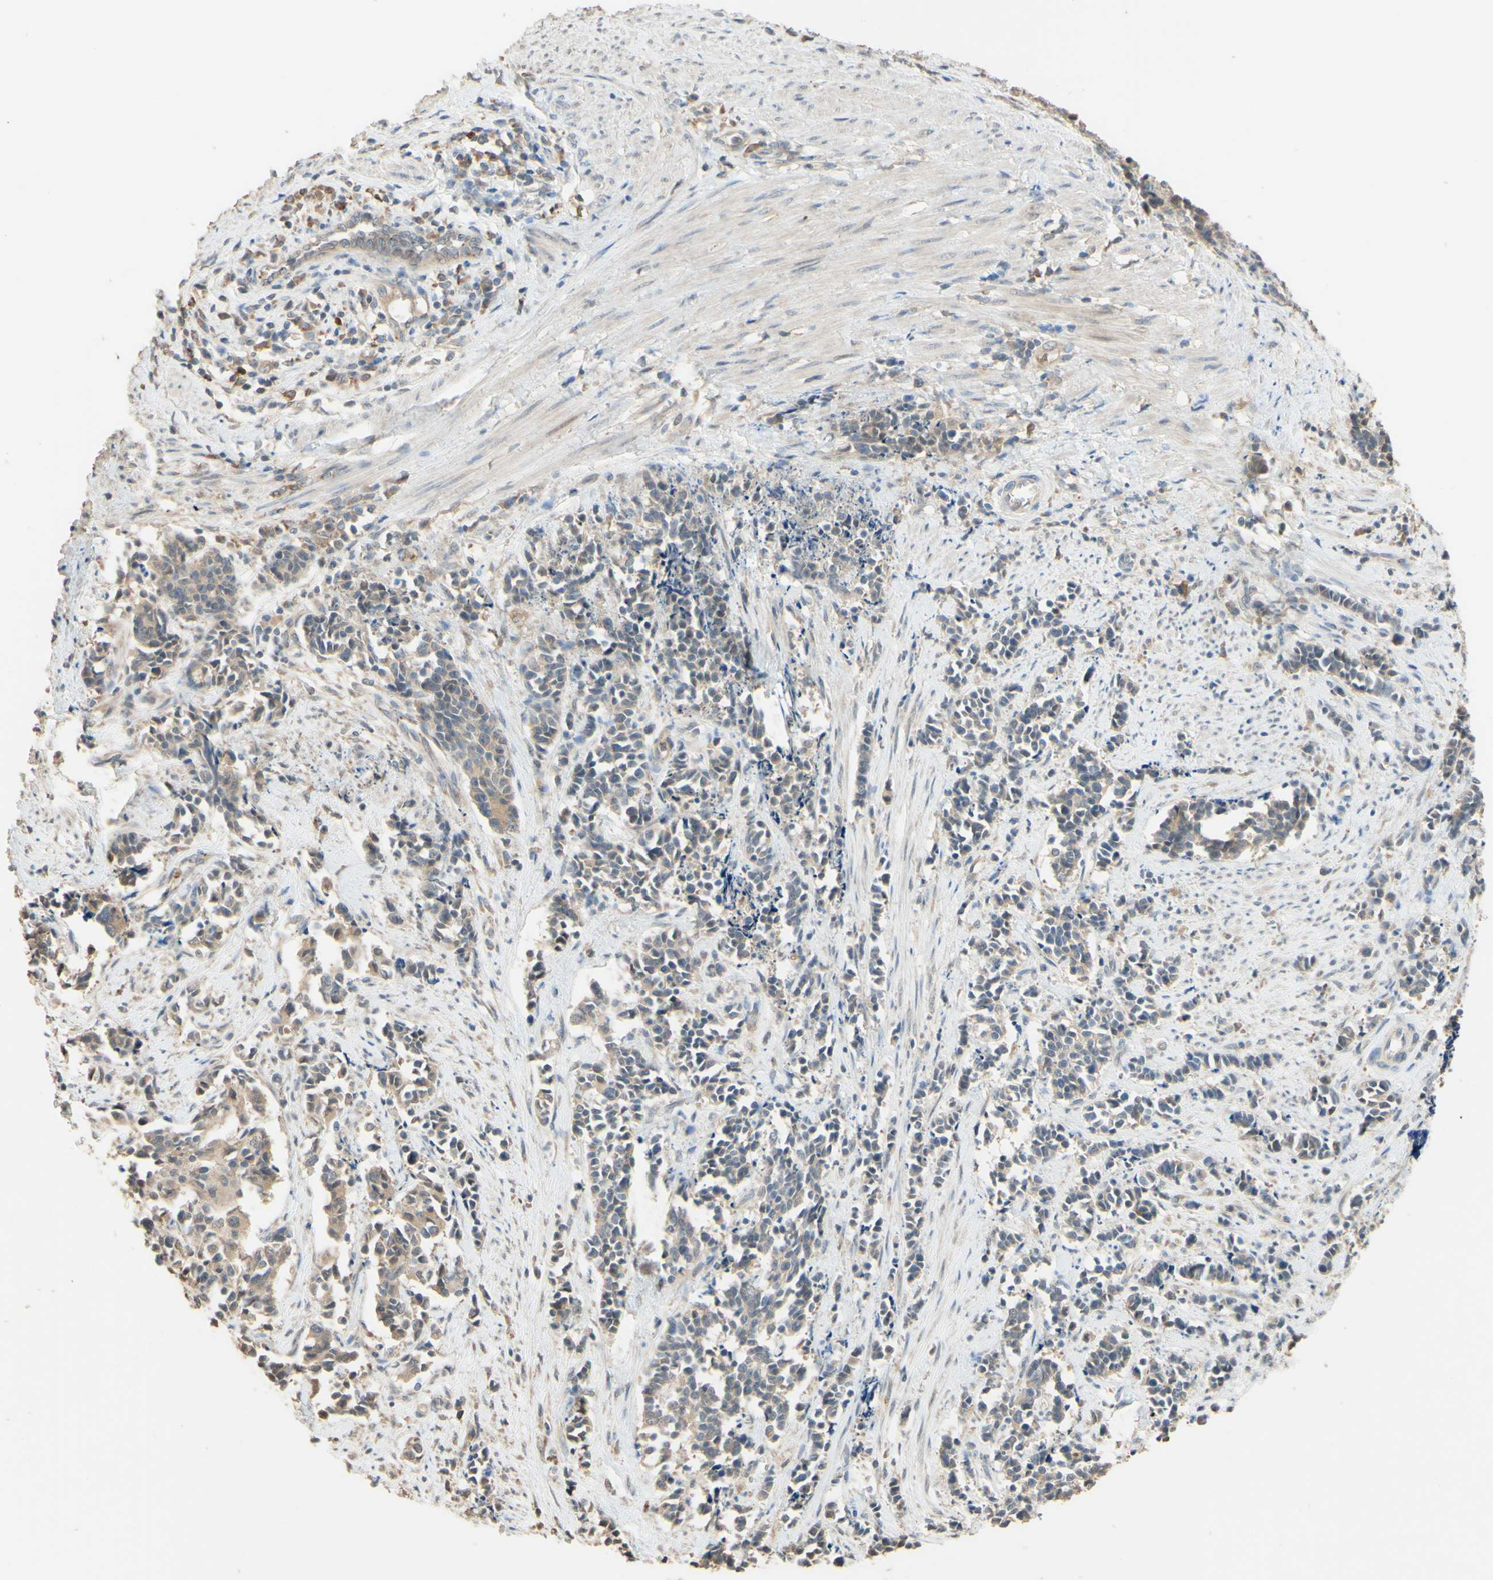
{"staining": {"intensity": "weak", "quantity": ">75%", "location": "cytoplasmic/membranous"}, "tissue": "cervical cancer", "cell_type": "Tumor cells", "image_type": "cancer", "snomed": [{"axis": "morphology", "description": "Normal tissue, NOS"}, {"axis": "morphology", "description": "Squamous cell carcinoma, NOS"}, {"axis": "topography", "description": "Cervix"}], "caption": "Cervical squamous cell carcinoma stained with a brown dye exhibits weak cytoplasmic/membranous positive staining in about >75% of tumor cells.", "gene": "SMIM19", "patient": {"sex": "female", "age": 35}}